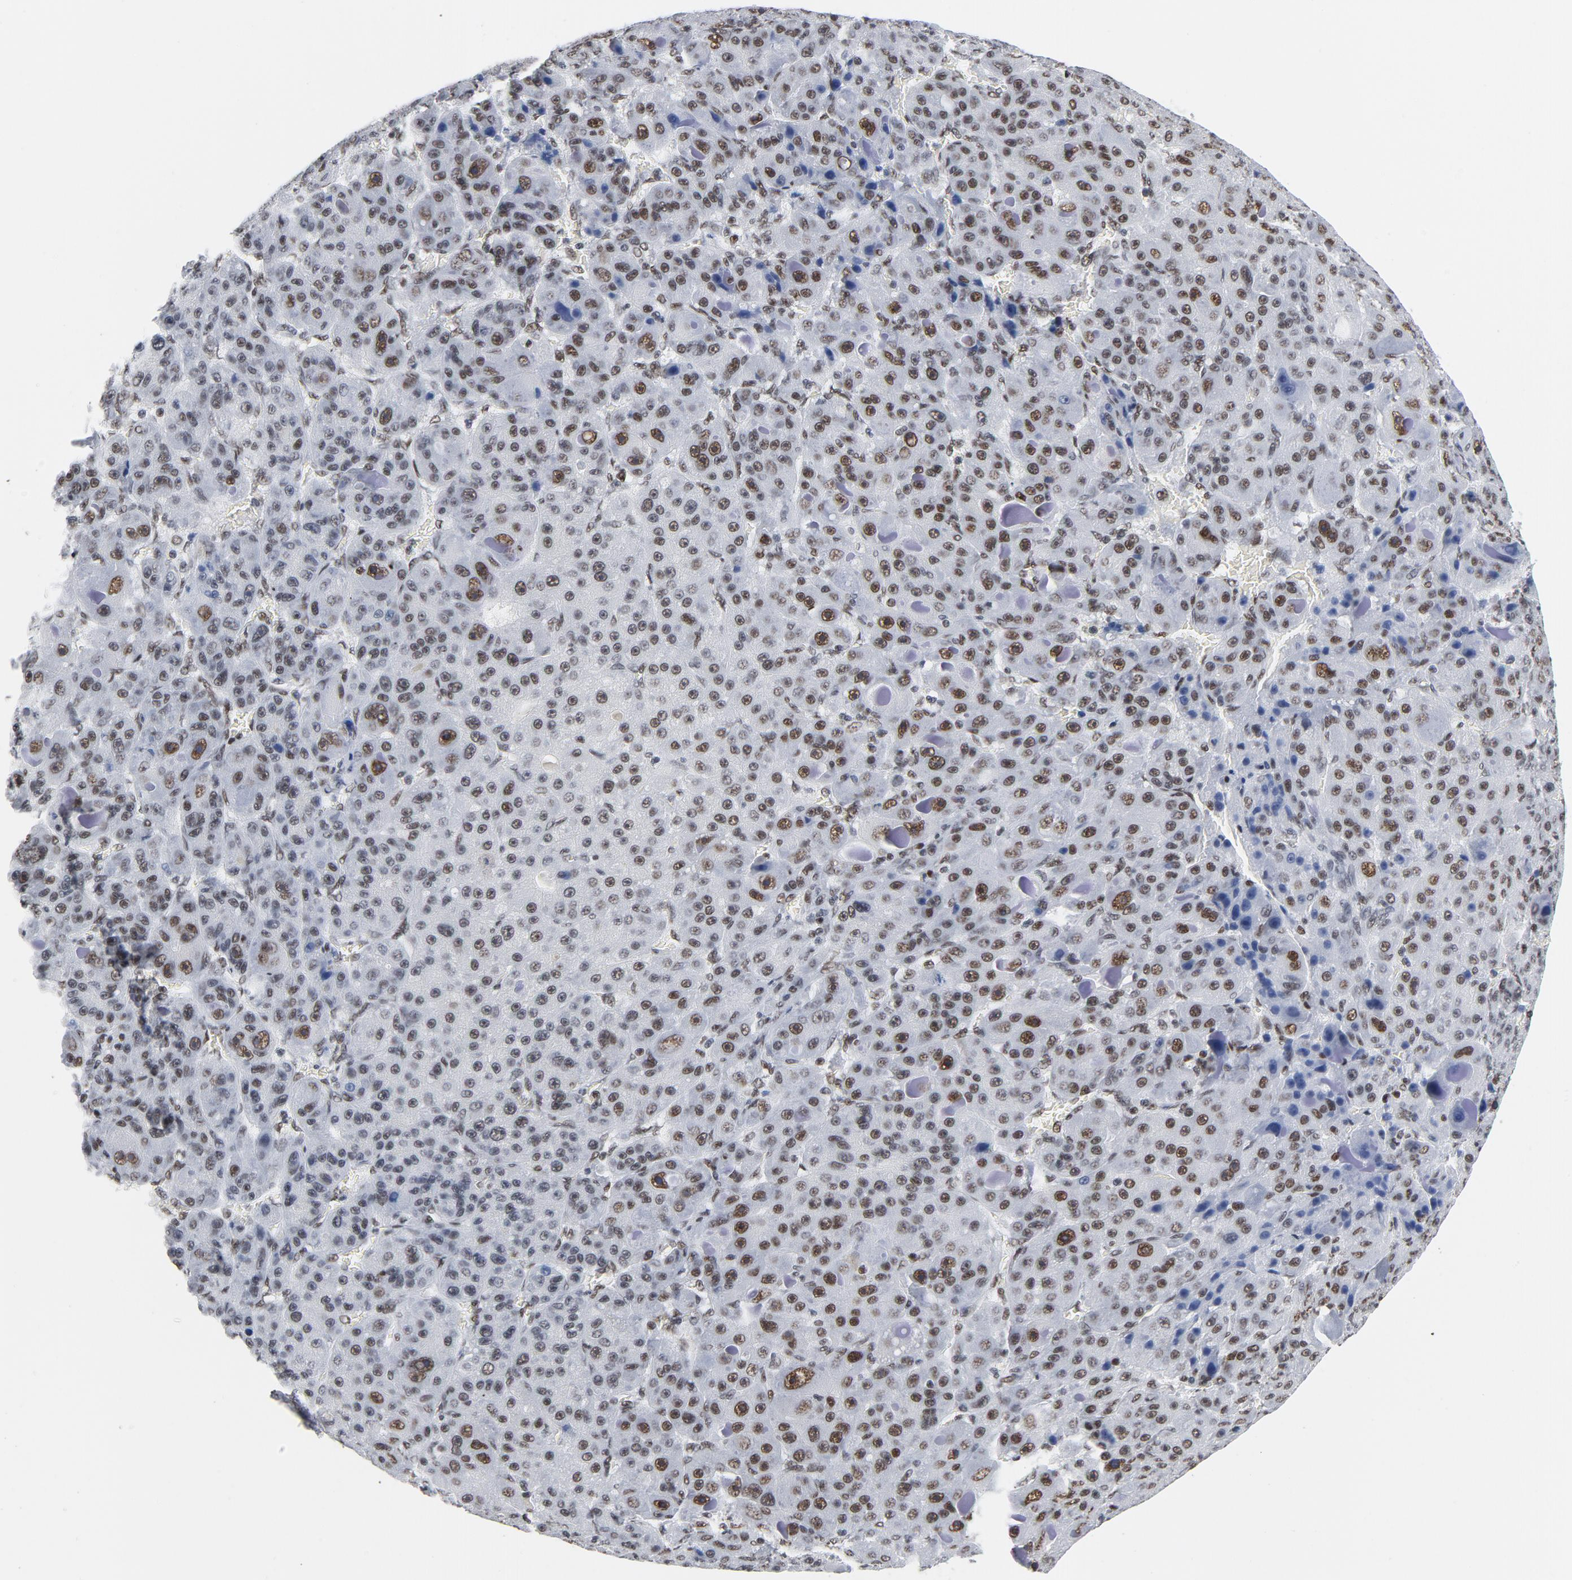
{"staining": {"intensity": "moderate", "quantity": ">75%", "location": "nuclear"}, "tissue": "liver cancer", "cell_type": "Tumor cells", "image_type": "cancer", "snomed": [{"axis": "morphology", "description": "Carcinoma, Hepatocellular, NOS"}, {"axis": "topography", "description": "Liver"}], "caption": "Immunohistochemistry (IHC) of human liver cancer (hepatocellular carcinoma) reveals medium levels of moderate nuclear positivity in about >75% of tumor cells. (DAB (3,3'-diaminobenzidine) IHC, brown staining for protein, blue staining for nuclei).", "gene": "CSTF2", "patient": {"sex": "male", "age": 76}}